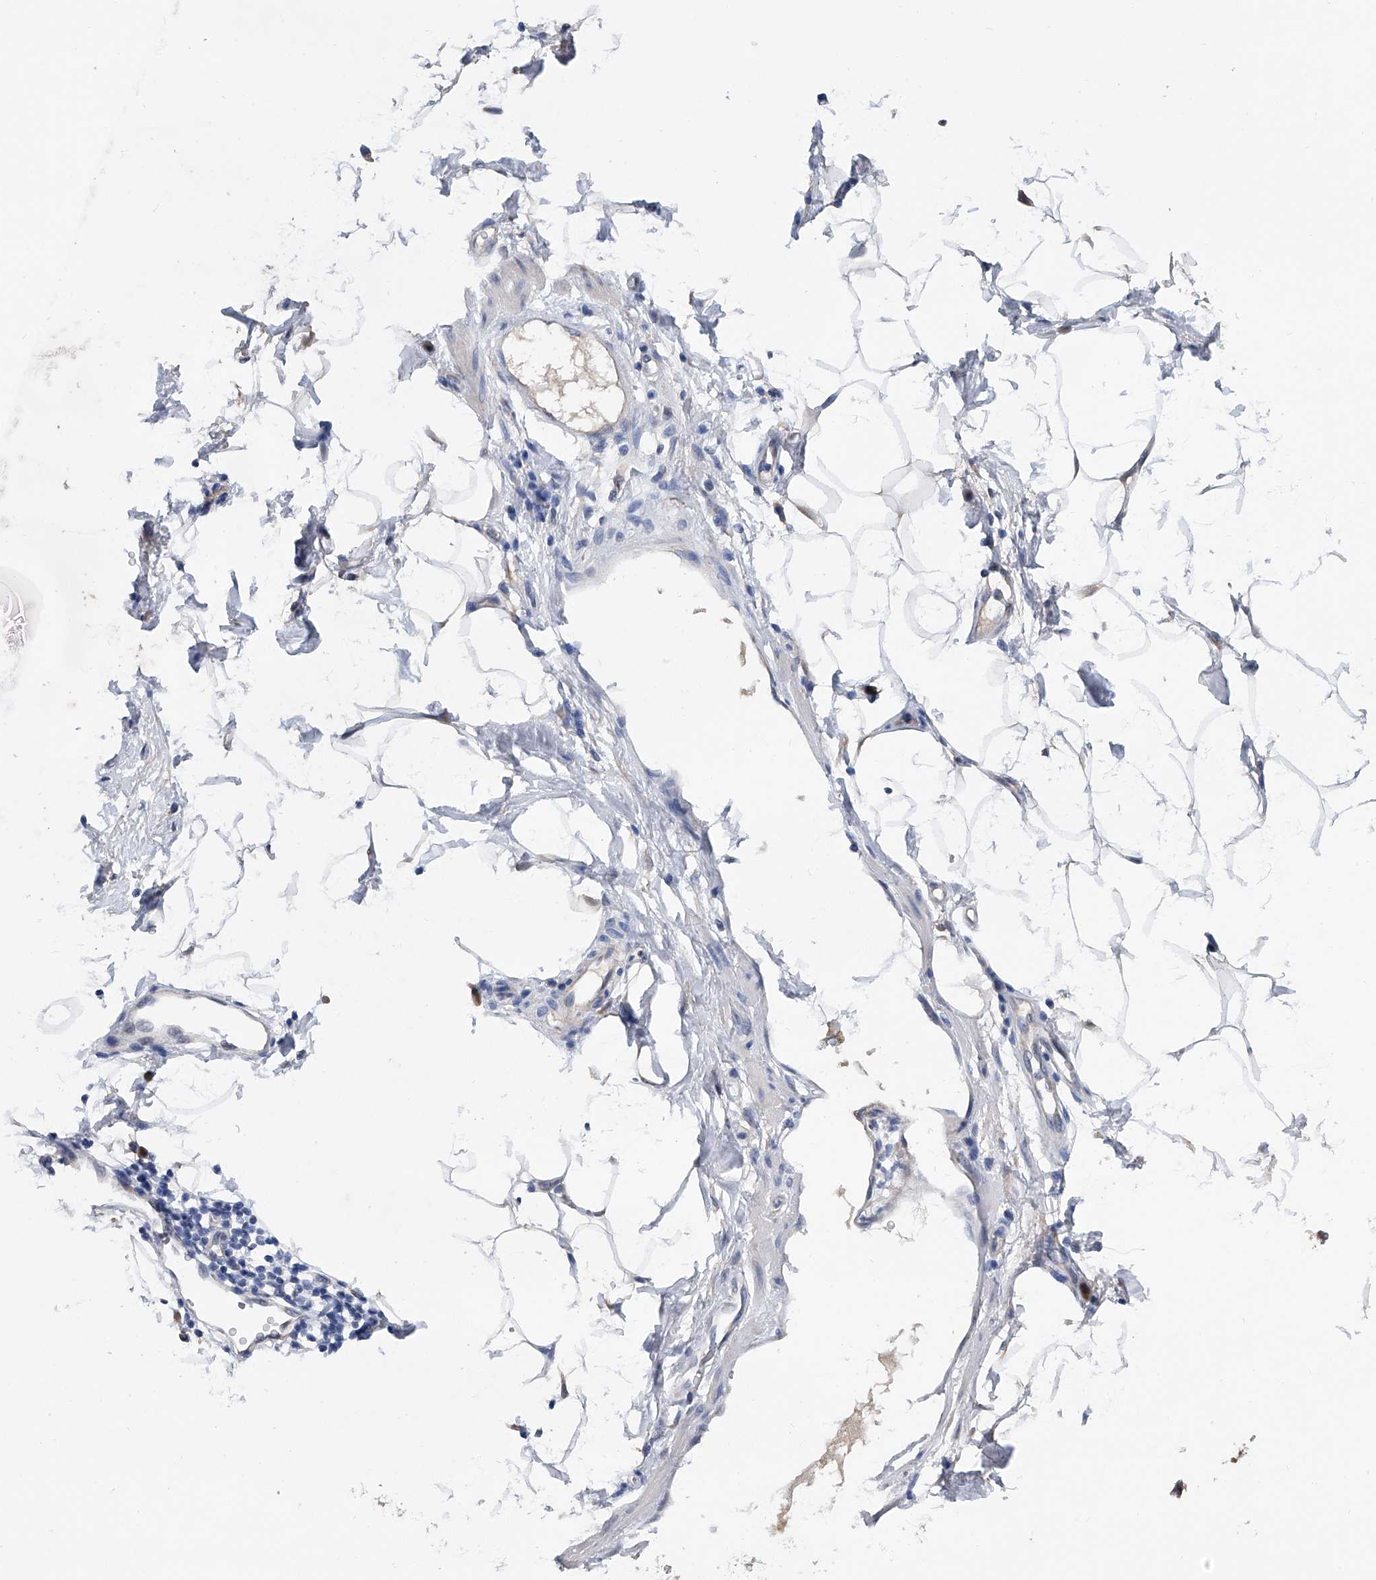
{"staining": {"intensity": "negative", "quantity": "none", "location": "none"}, "tissue": "pancreatic cancer", "cell_type": "Tumor cells", "image_type": "cancer", "snomed": [{"axis": "morphology", "description": "Adenocarcinoma, NOS"}, {"axis": "topography", "description": "Pancreas"}], "caption": "Tumor cells show no significant positivity in pancreatic cancer. The staining is performed using DAB (3,3'-diaminobenzidine) brown chromogen with nuclei counter-stained in using hematoxylin.", "gene": "PGM3", "patient": {"sex": "male", "age": 50}}